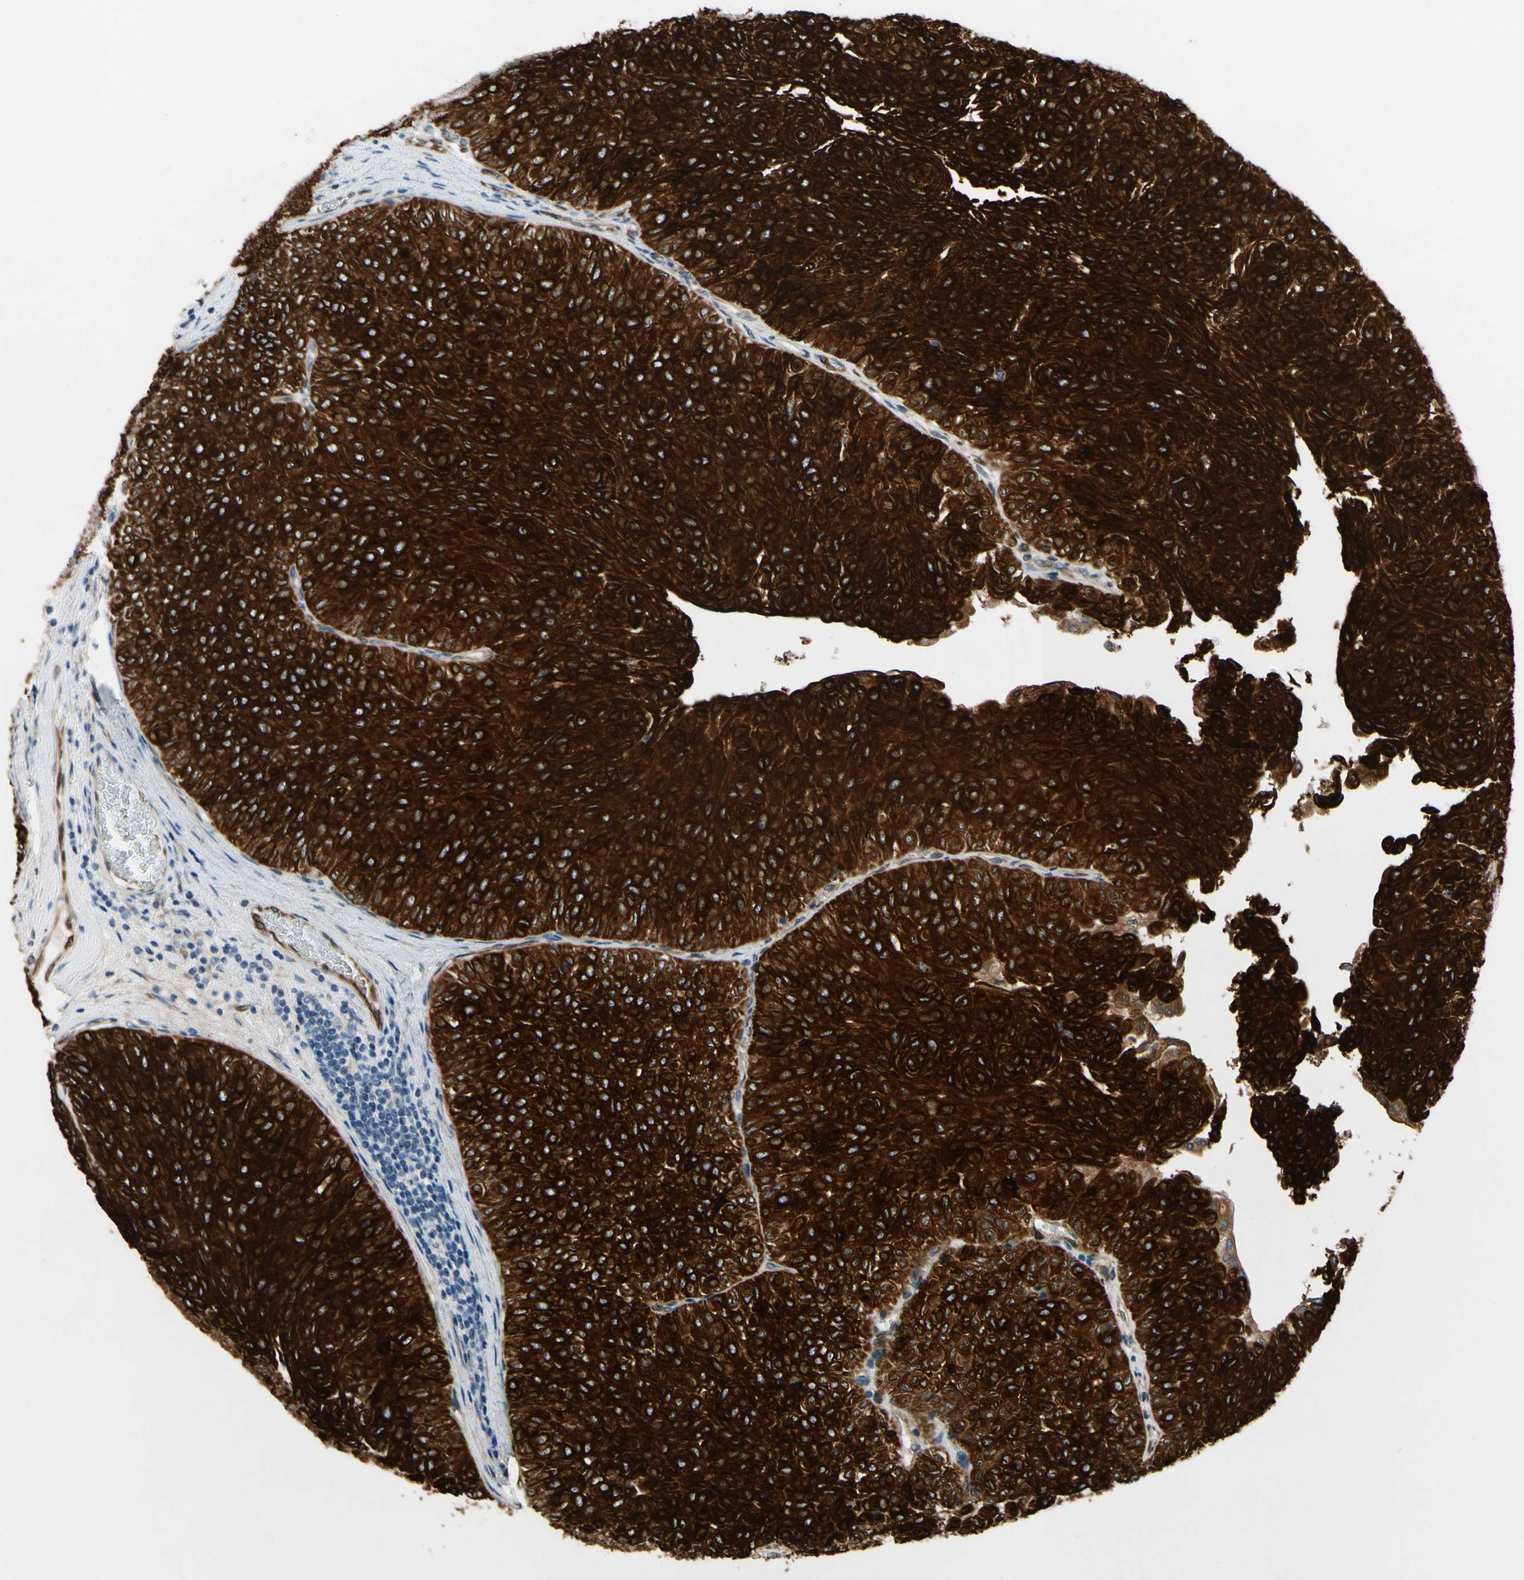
{"staining": {"intensity": "strong", "quantity": ">75%", "location": "cytoplasmic/membranous"}, "tissue": "urothelial cancer", "cell_type": "Tumor cells", "image_type": "cancer", "snomed": [{"axis": "morphology", "description": "Urothelial carcinoma, Low grade"}, {"axis": "topography", "description": "Urinary bladder"}], "caption": "Immunohistochemical staining of human urothelial carcinoma (low-grade) reveals high levels of strong cytoplasmic/membranous protein staining in approximately >75% of tumor cells.", "gene": "PRXL2A", "patient": {"sex": "male", "age": 78}}